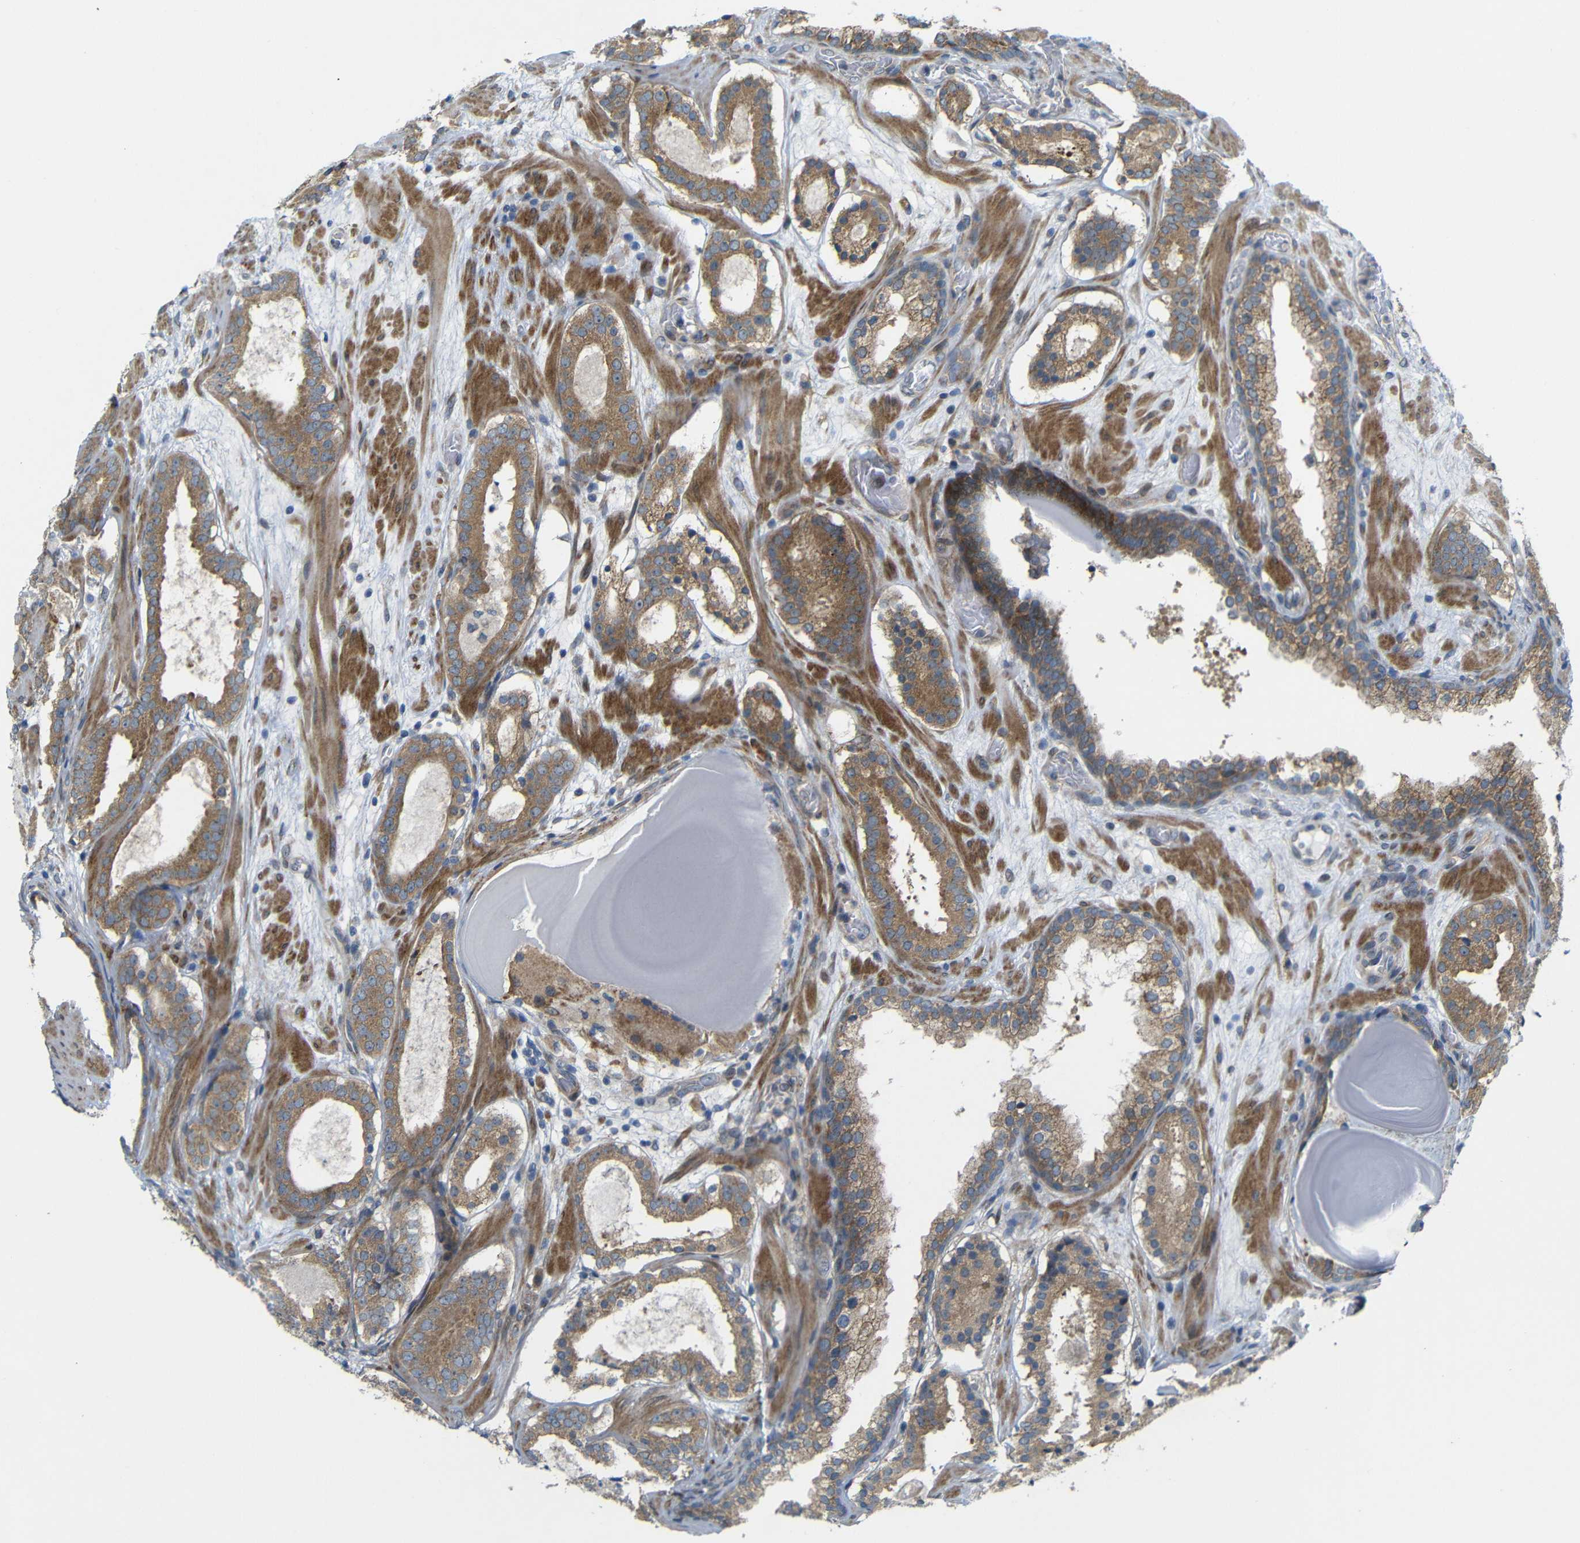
{"staining": {"intensity": "moderate", "quantity": ">75%", "location": "cytoplasmic/membranous"}, "tissue": "prostate cancer", "cell_type": "Tumor cells", "image_type": "cancer", "snomed": [{"axis": "morphology", "description": "Adenocarcinoma, Low grade"}, {"axis": "topography", "description": "Prostate"}], "caption": "The immunohistochemical stain labels moderate cytoplasmic/membranous expression in tumor cells of prostate adenocarcinoma (low-grade) tissue. The staining was performed using DAB (3,3'-diaminobenzidine), with brown indicating positive protein expression. Nuclei are stained blue with hematoxylin.", "gene": "P3H2", "patient": {"sex": "male", "age": 69}}